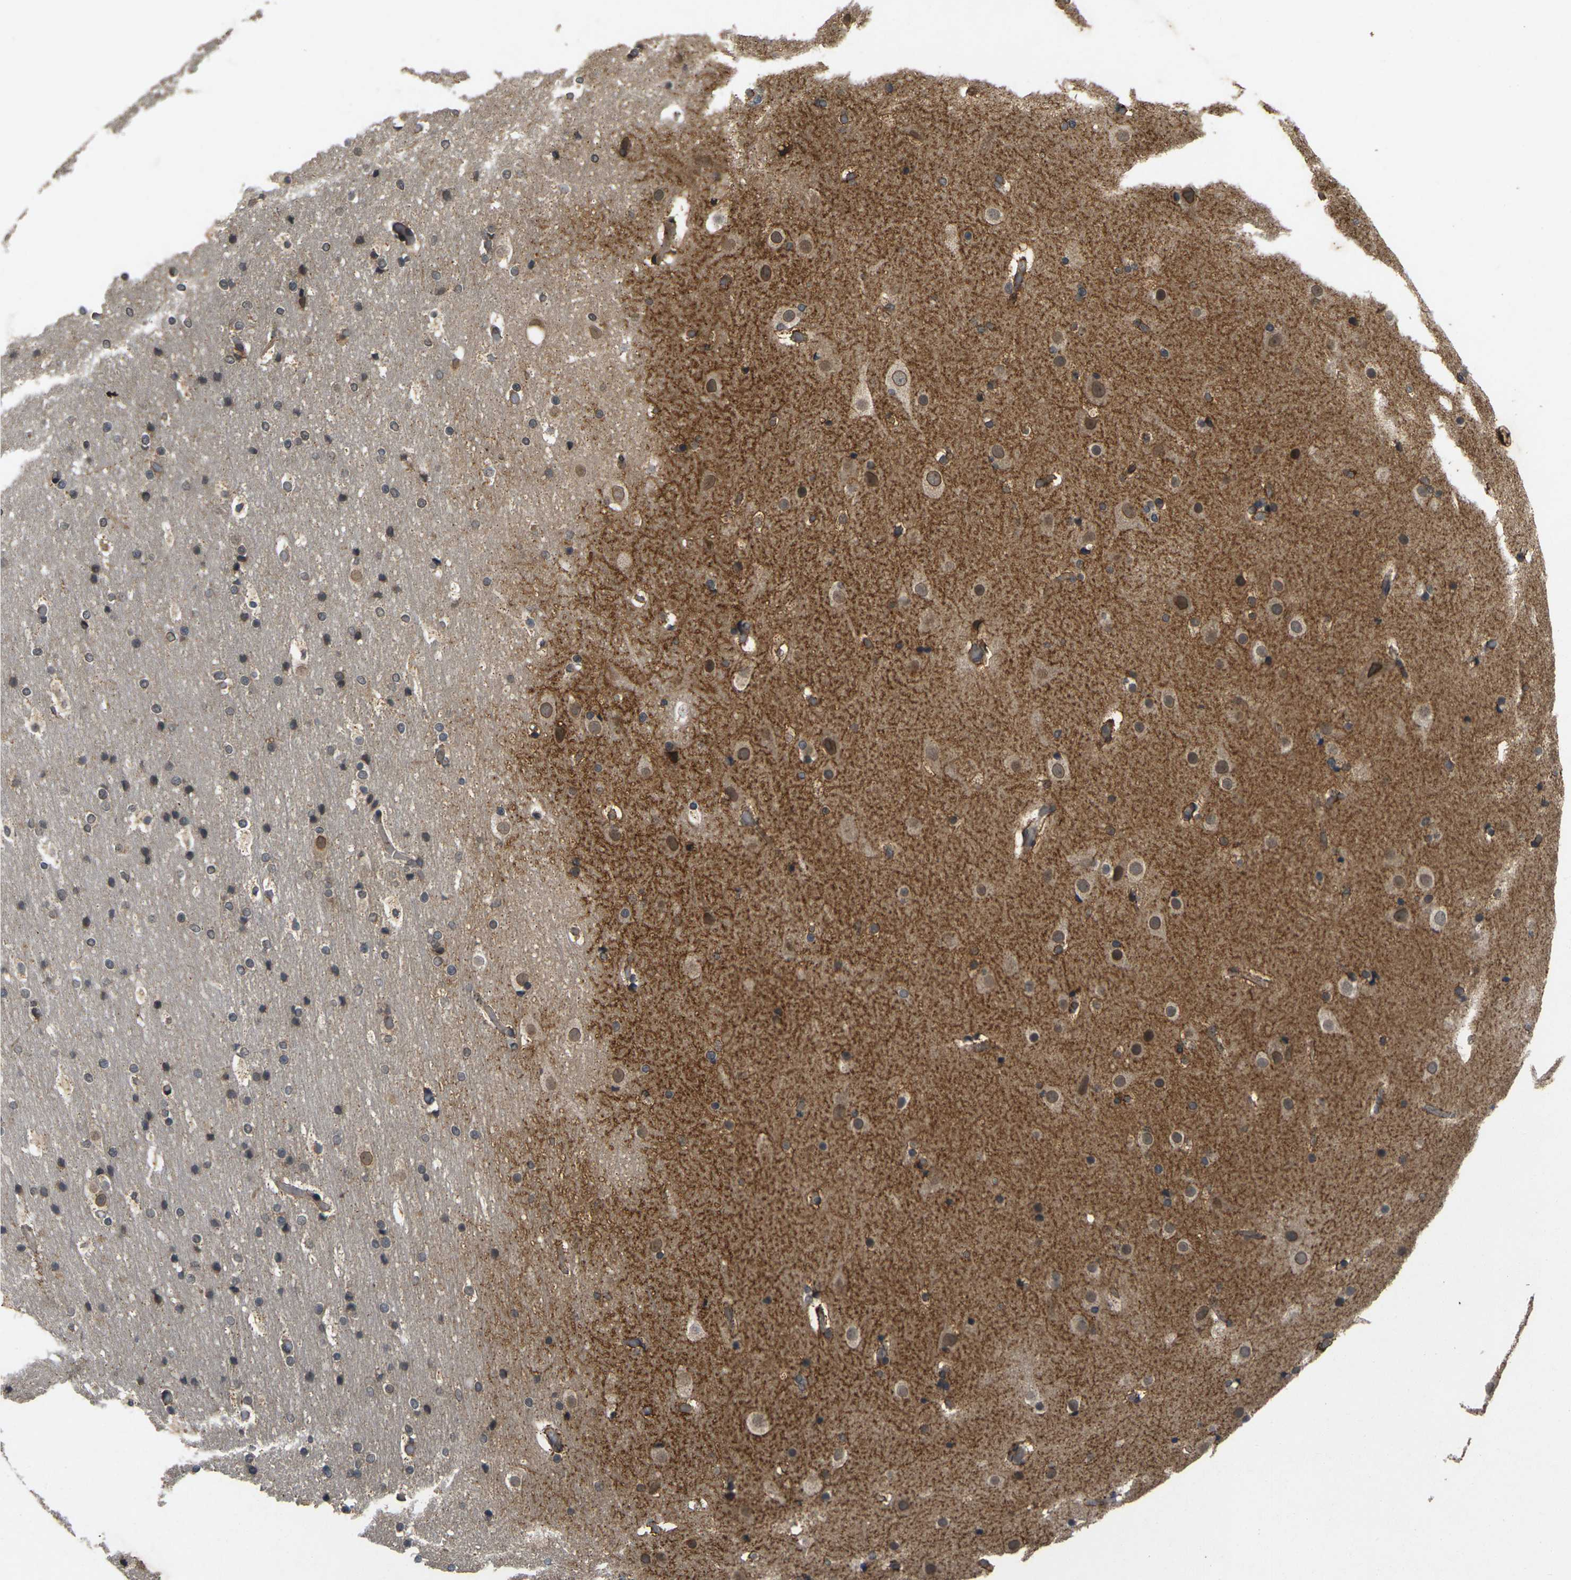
{"staining": {"intensity": "weak", "quantity": "25%-75%", "location": "cytoplasmic/membranous"}, "tissue": "cerebral cortex", "cell_type": "Endothelial cells", "image_type": "normal", "snomed": [{"axis": "morphology", "description": "Normal tissue, NOS"}, {"axis": "topography", "description": "Cerebral cortex"}], "caption": "DAB immunohistochemical staining of benign human cerebral cortex exhibits weak cytoplasmic/membranous protein positivity in about 25%-75% of endothelial cells. Nuclei are stained in blue.", "gene": "ERN1", "patient": {"sex": "male", "age": 57}}